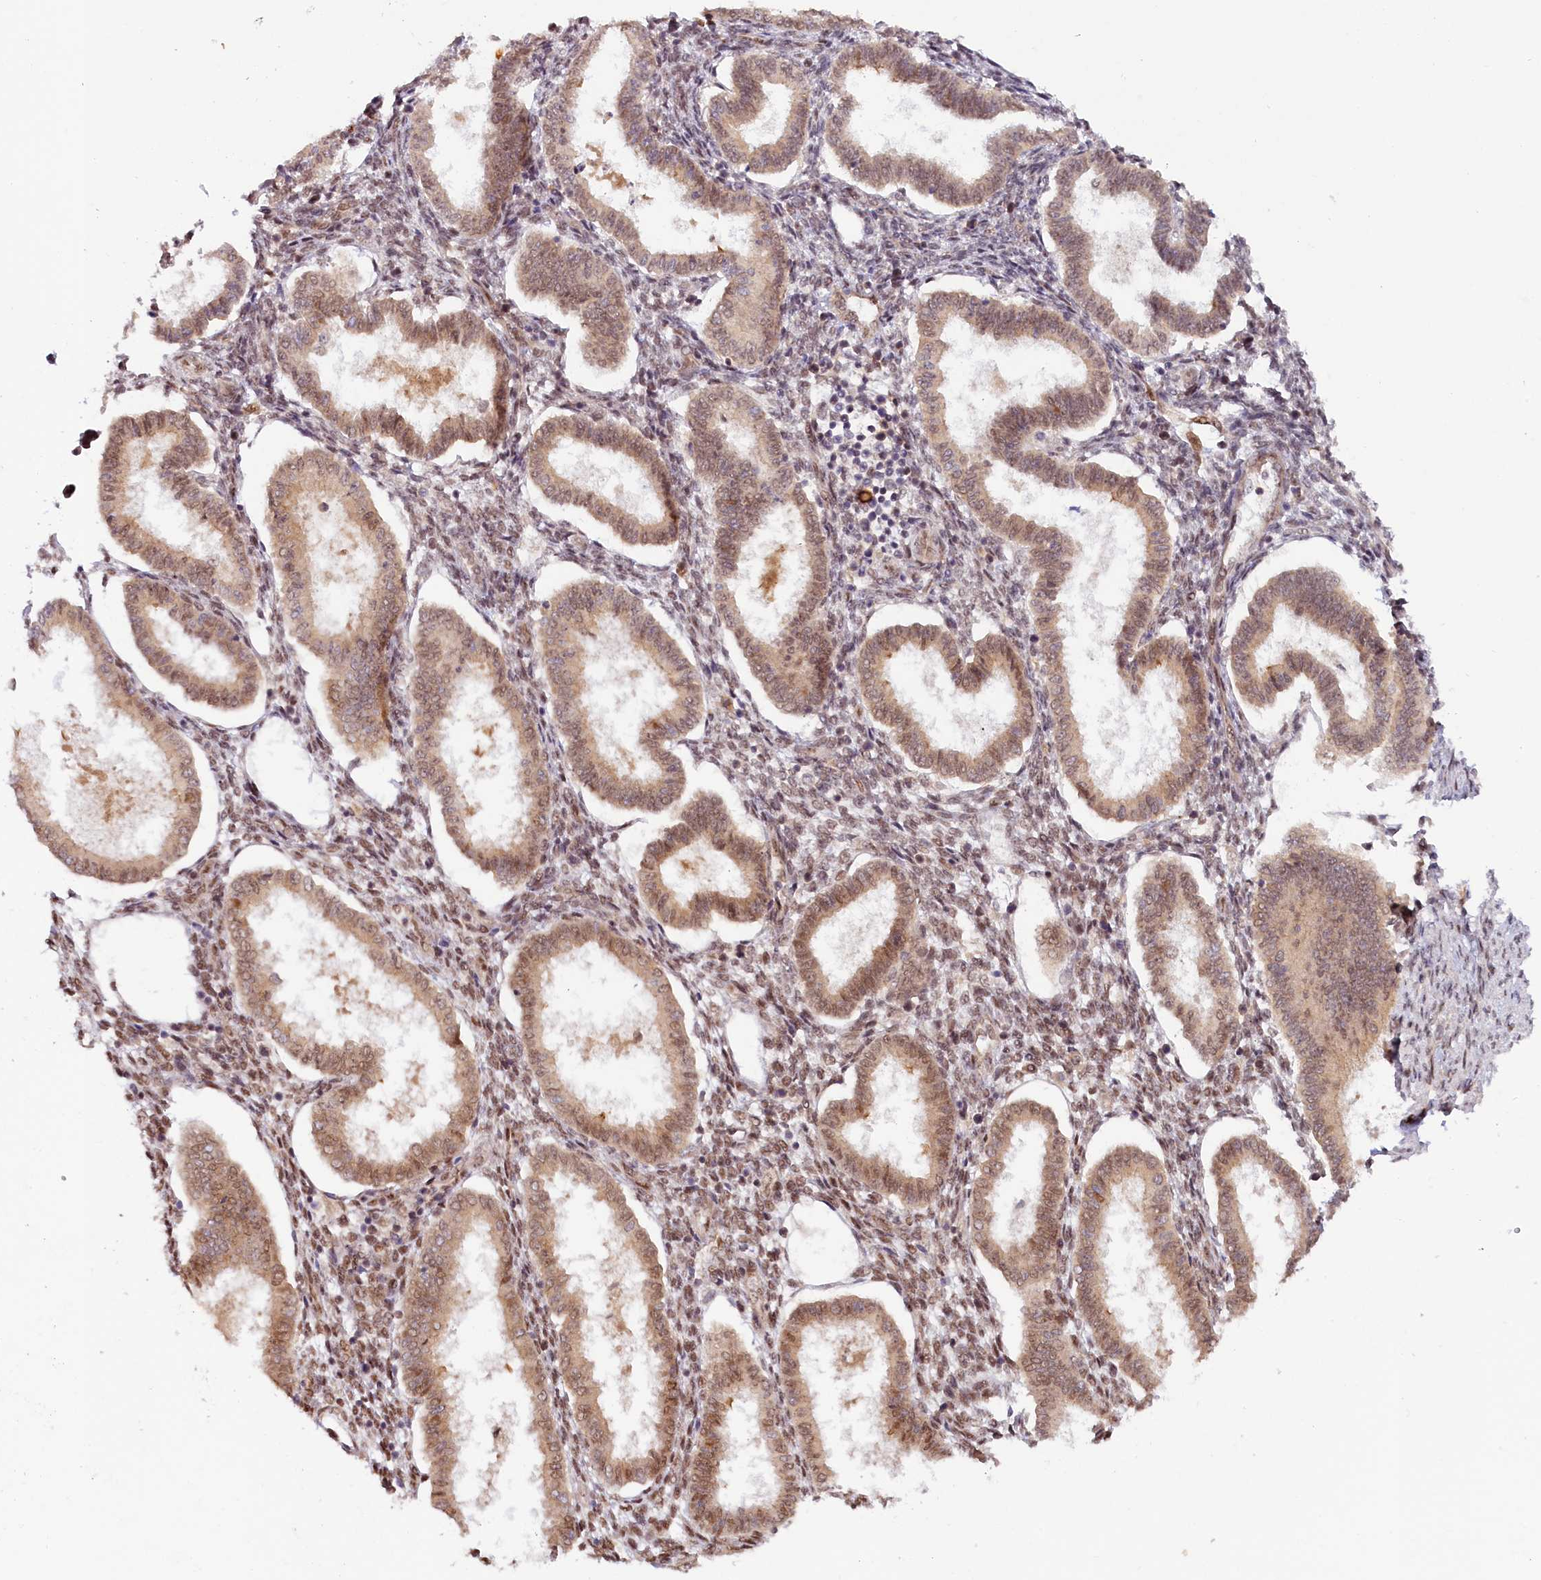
{"staining": {"intensity": "moderate", "quantity": ">75%", "location": "nuclear"}, "tissue": "endometrium", "cell_type": "Cells in endometrial stroma", "image_type": "normal", "snomed": [{"axis": "morphology", "description": "Normal tissue, NOS"}, {"axis": "topography", "description": "Endometrium"}], "caption": "Cells in endometrial stroma exhibit medium levels of moderate nuclear staining in about >75% of cells in benign human endometrium.", "gene": "ANKRD24", "patient": {"sex": "female", "age": 24}}